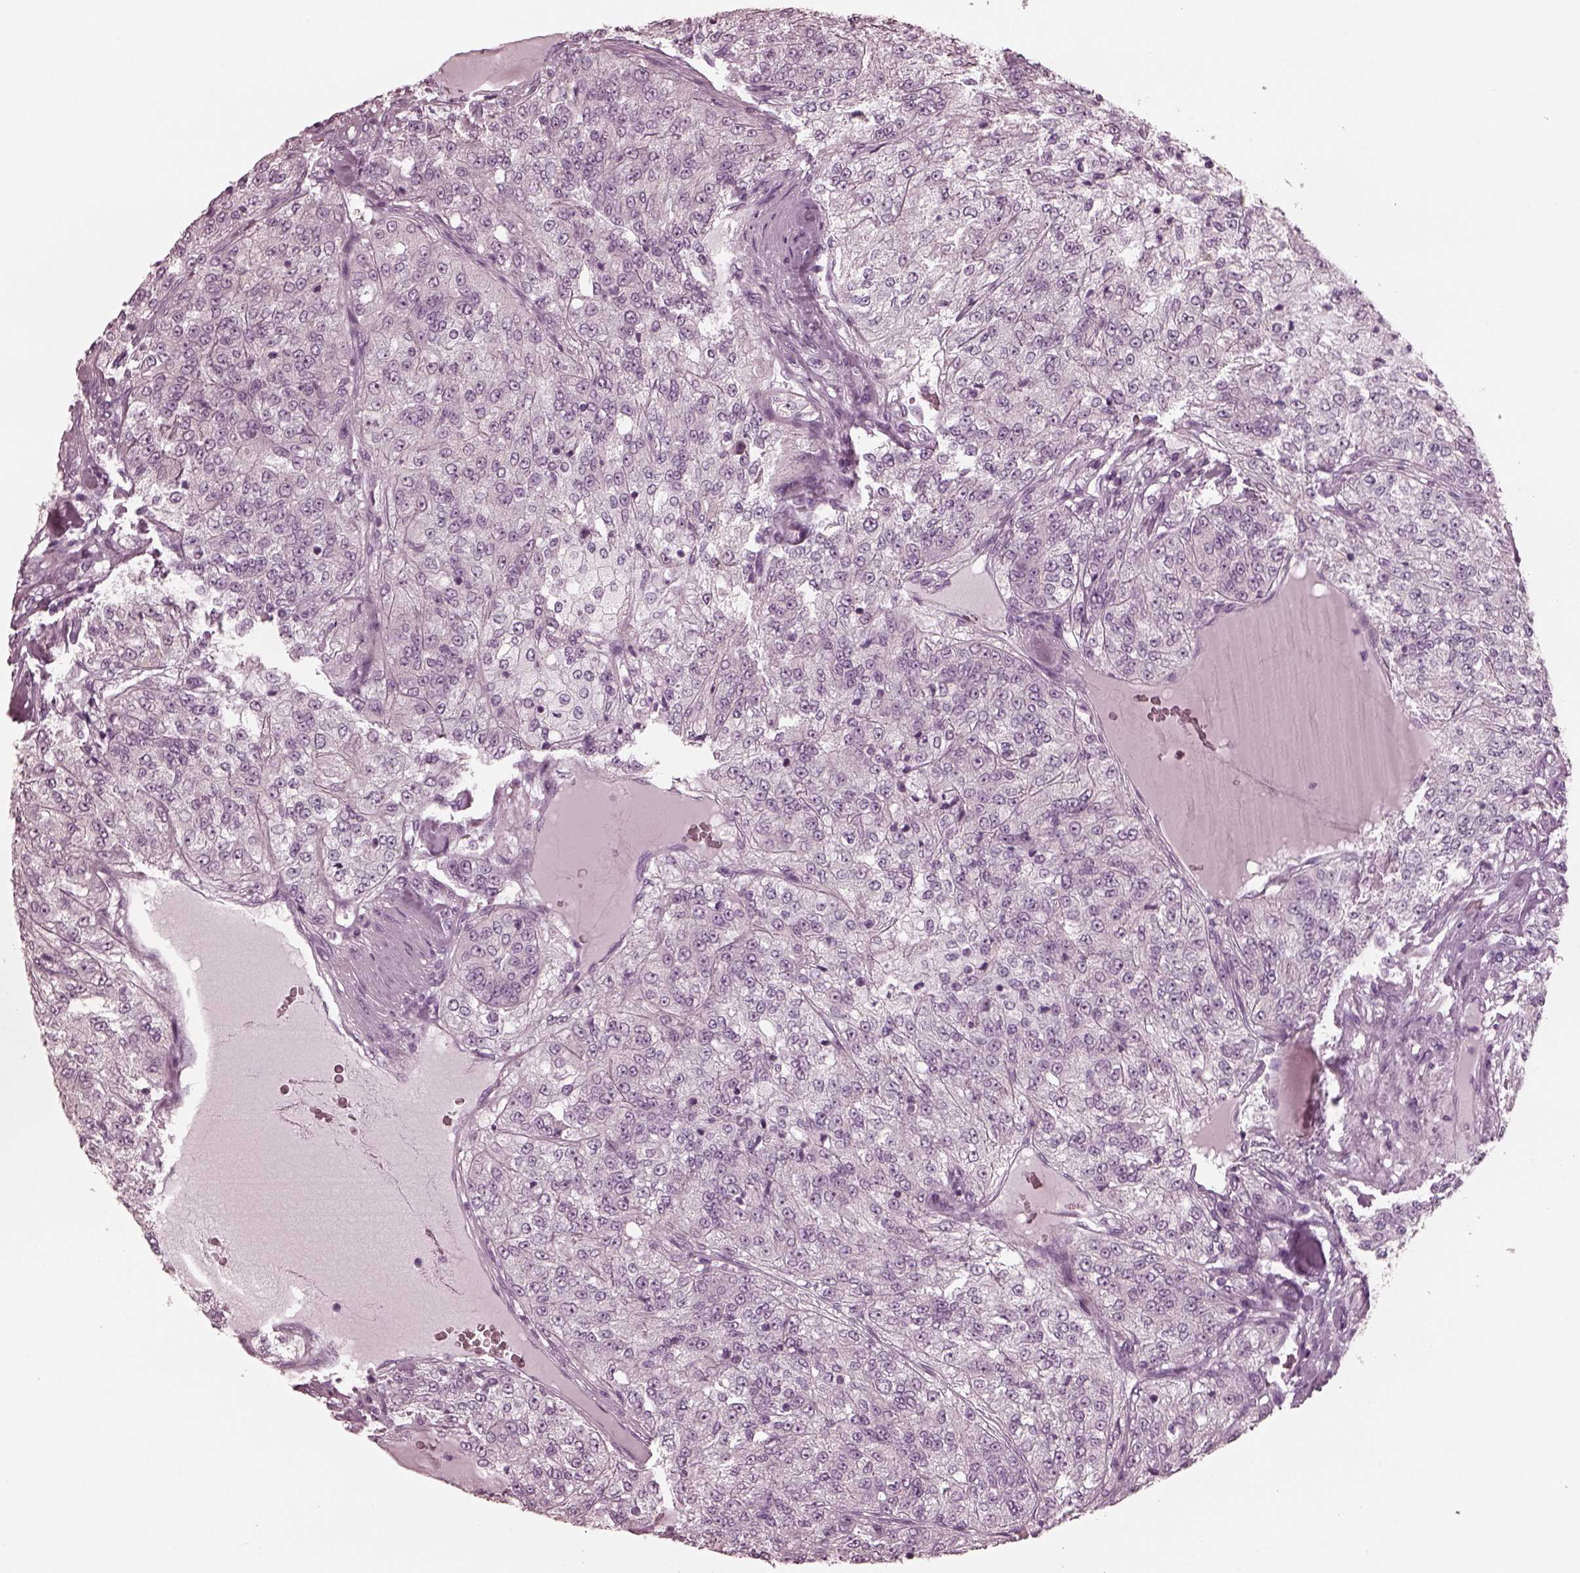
{"staining": {"intensity": "negative", "quantity": "none", "location": "none"}, "tissue": "renal cancer", "cell_type": "Tumor cells", "image_type": "cancer", "snomed": [{"axis": "morphology", "description": "Adenocarcinoma, NOS"}, {"axis": "topography", "description": "Kidney"}], "caption": "The photomicrograph exhibits no significant staining in tumor cells of renal cancer (adenocarcinoma).", "gene": "GRM6", "patient": {"sex": "female", "age": 63}}